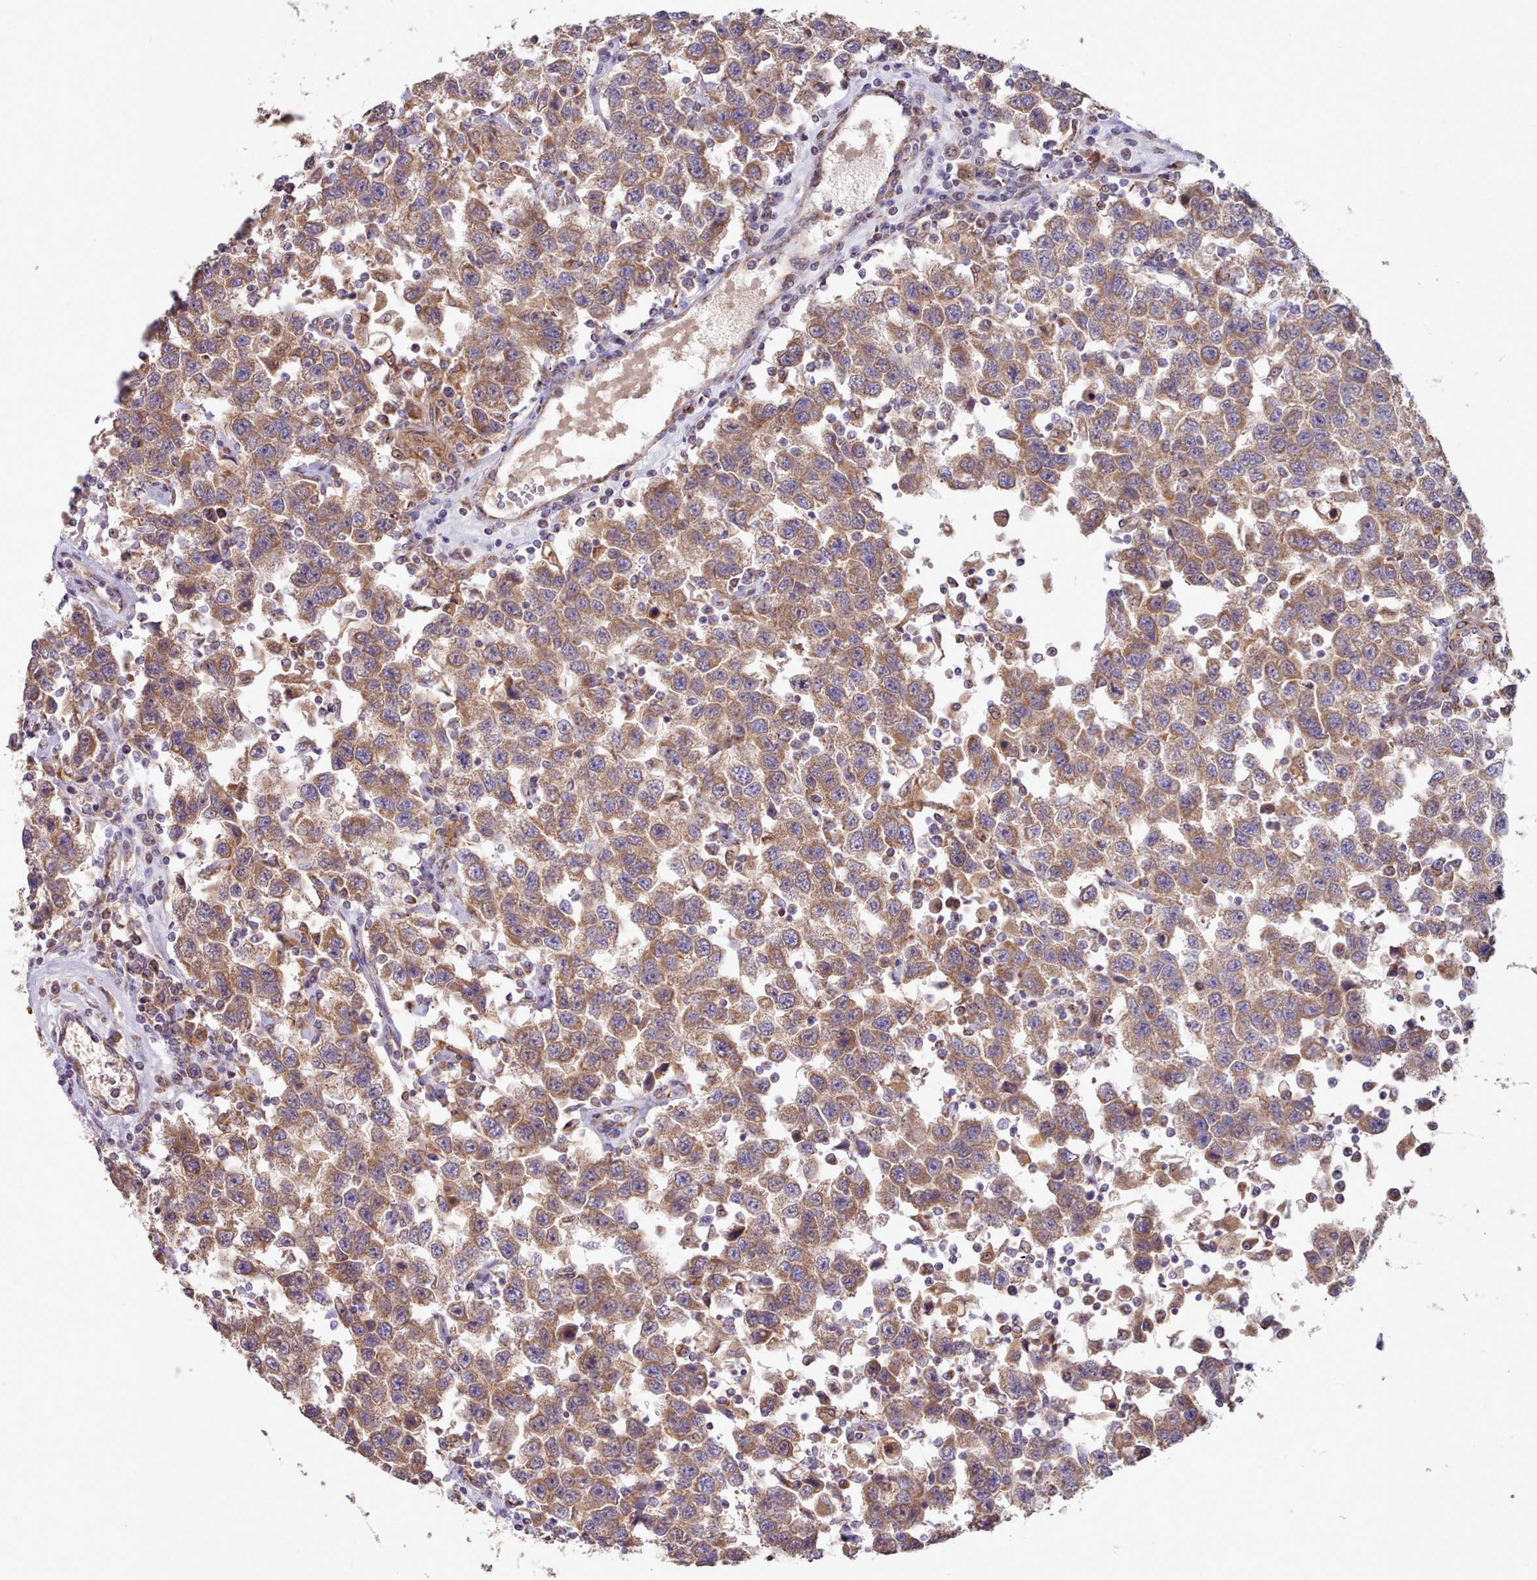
{"staining": {"intensity": "moderate", "quantity": ">75%", "location": "cytoplasmic/membranous"}, "tissue": "testis cancer", "cell_type": "Tumor cells", "image_type": "cancer", "snomed": [{"axis": "morphology", "description": "Seminoma, NOS"}, {"axis": "topography", "description": "Testis"}], "caption": "Testis seminoma tissue demonstrates moderate cytoplasmic/membranous positivity in approximately >75% of tumor cells, visualized by immunohistochemistry.", "gene": "HSDL2", "patient": {"sex": "male", "age": 41}}